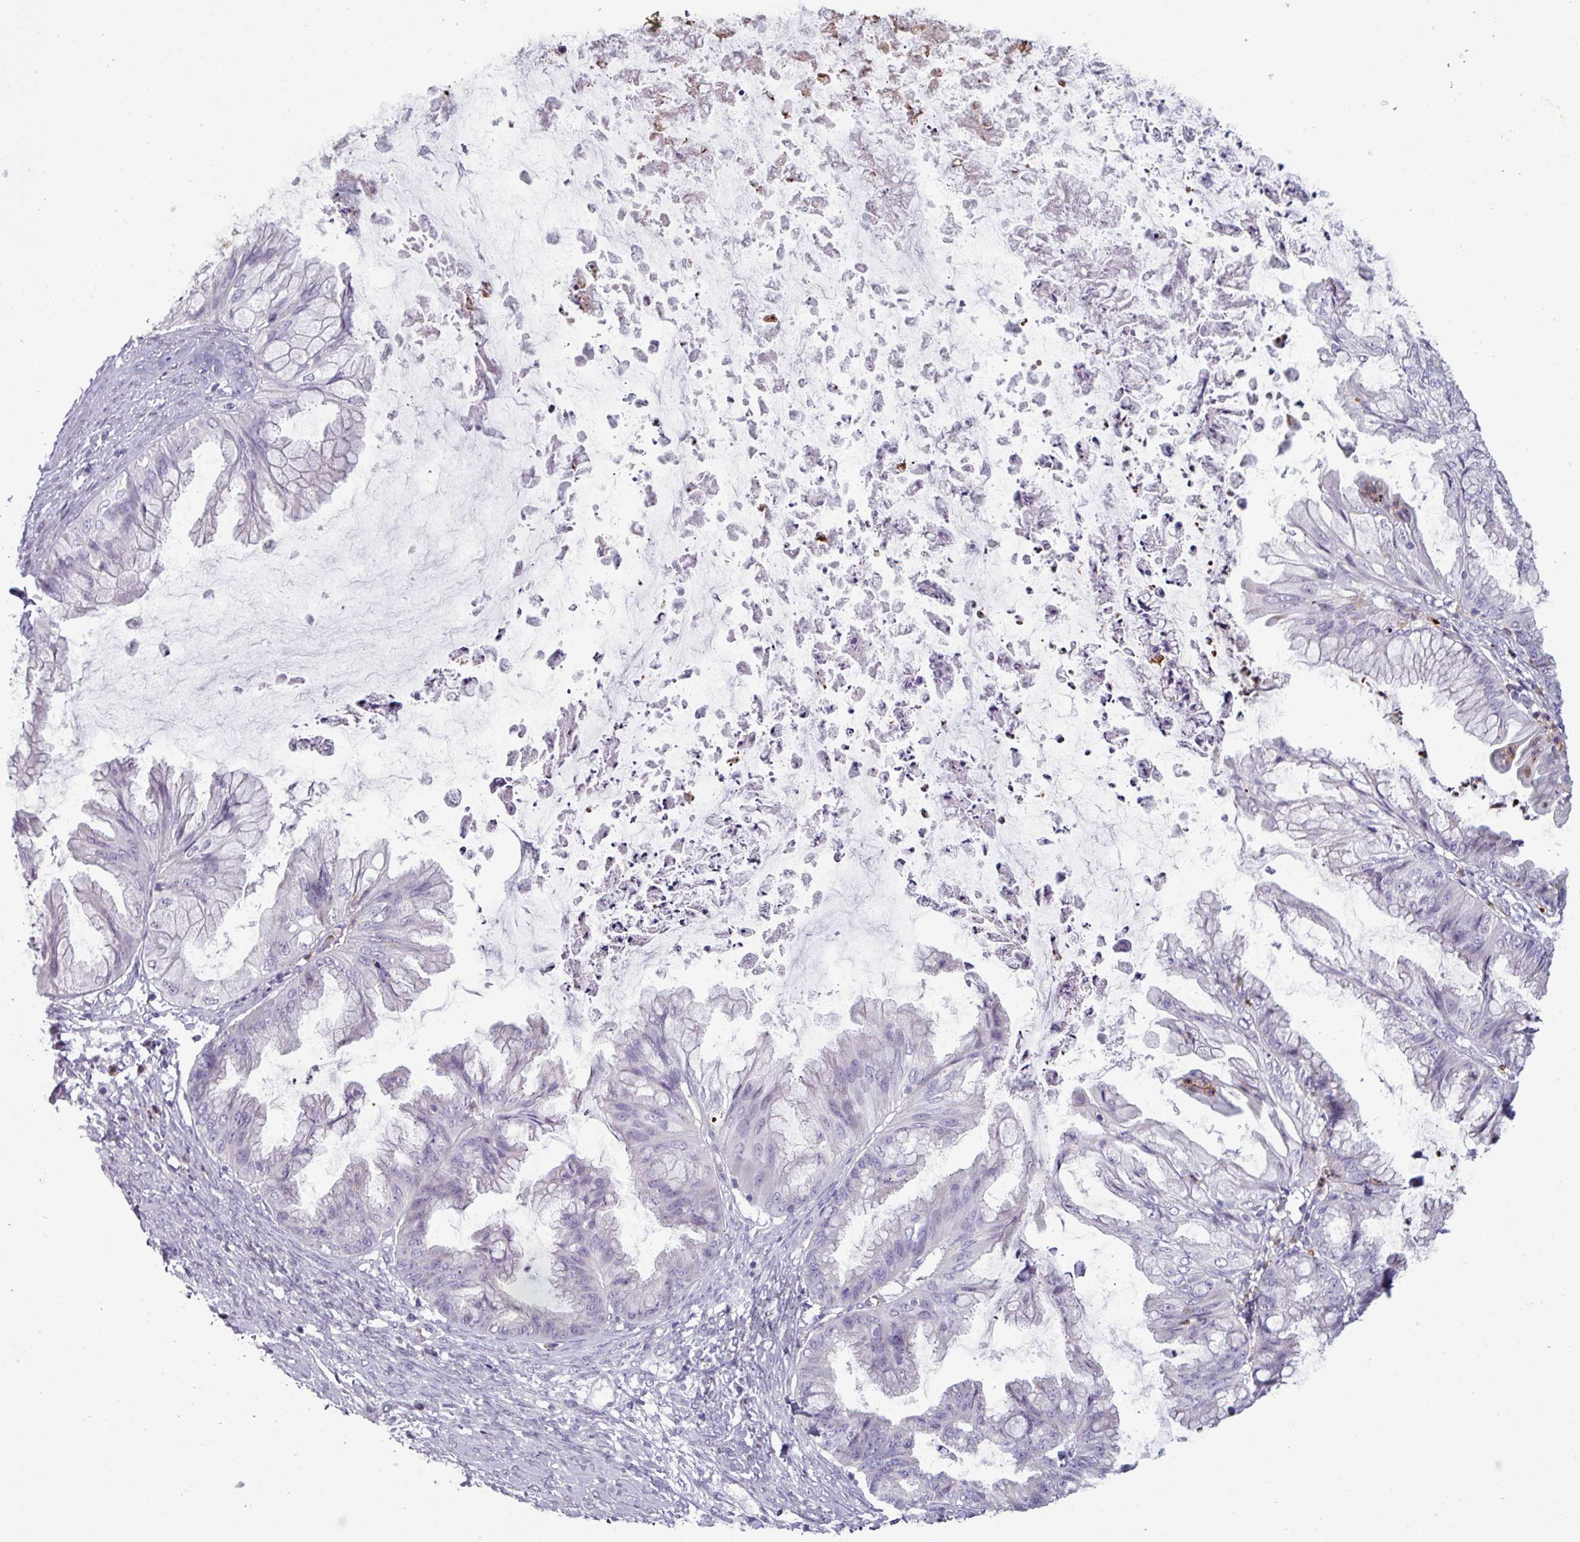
{"staining": {"intensity": "negative", "quantity": "none", "location": "none"}, "tissue": "ovarian cancer", "cell_type": "Tumor cells", "image_type": "cancer", "snomed": [{"axis": "morphology", "description": "Cystadenocarcinoma, mucinous, NOS"}, {"axis": "topography", "description": "Ovary"}], "caption": "Tumor cells are negative for protein expression in human mucinous cystadenocarcinoma (ovarian). The staining was performed using DAB to visualize the protein expression in brown, while the nuclei were stained in blue with hematoxylin (Magnification: 20x).", "gene": "TRIM39", "patient": {"sex": "female", "age": 35}}